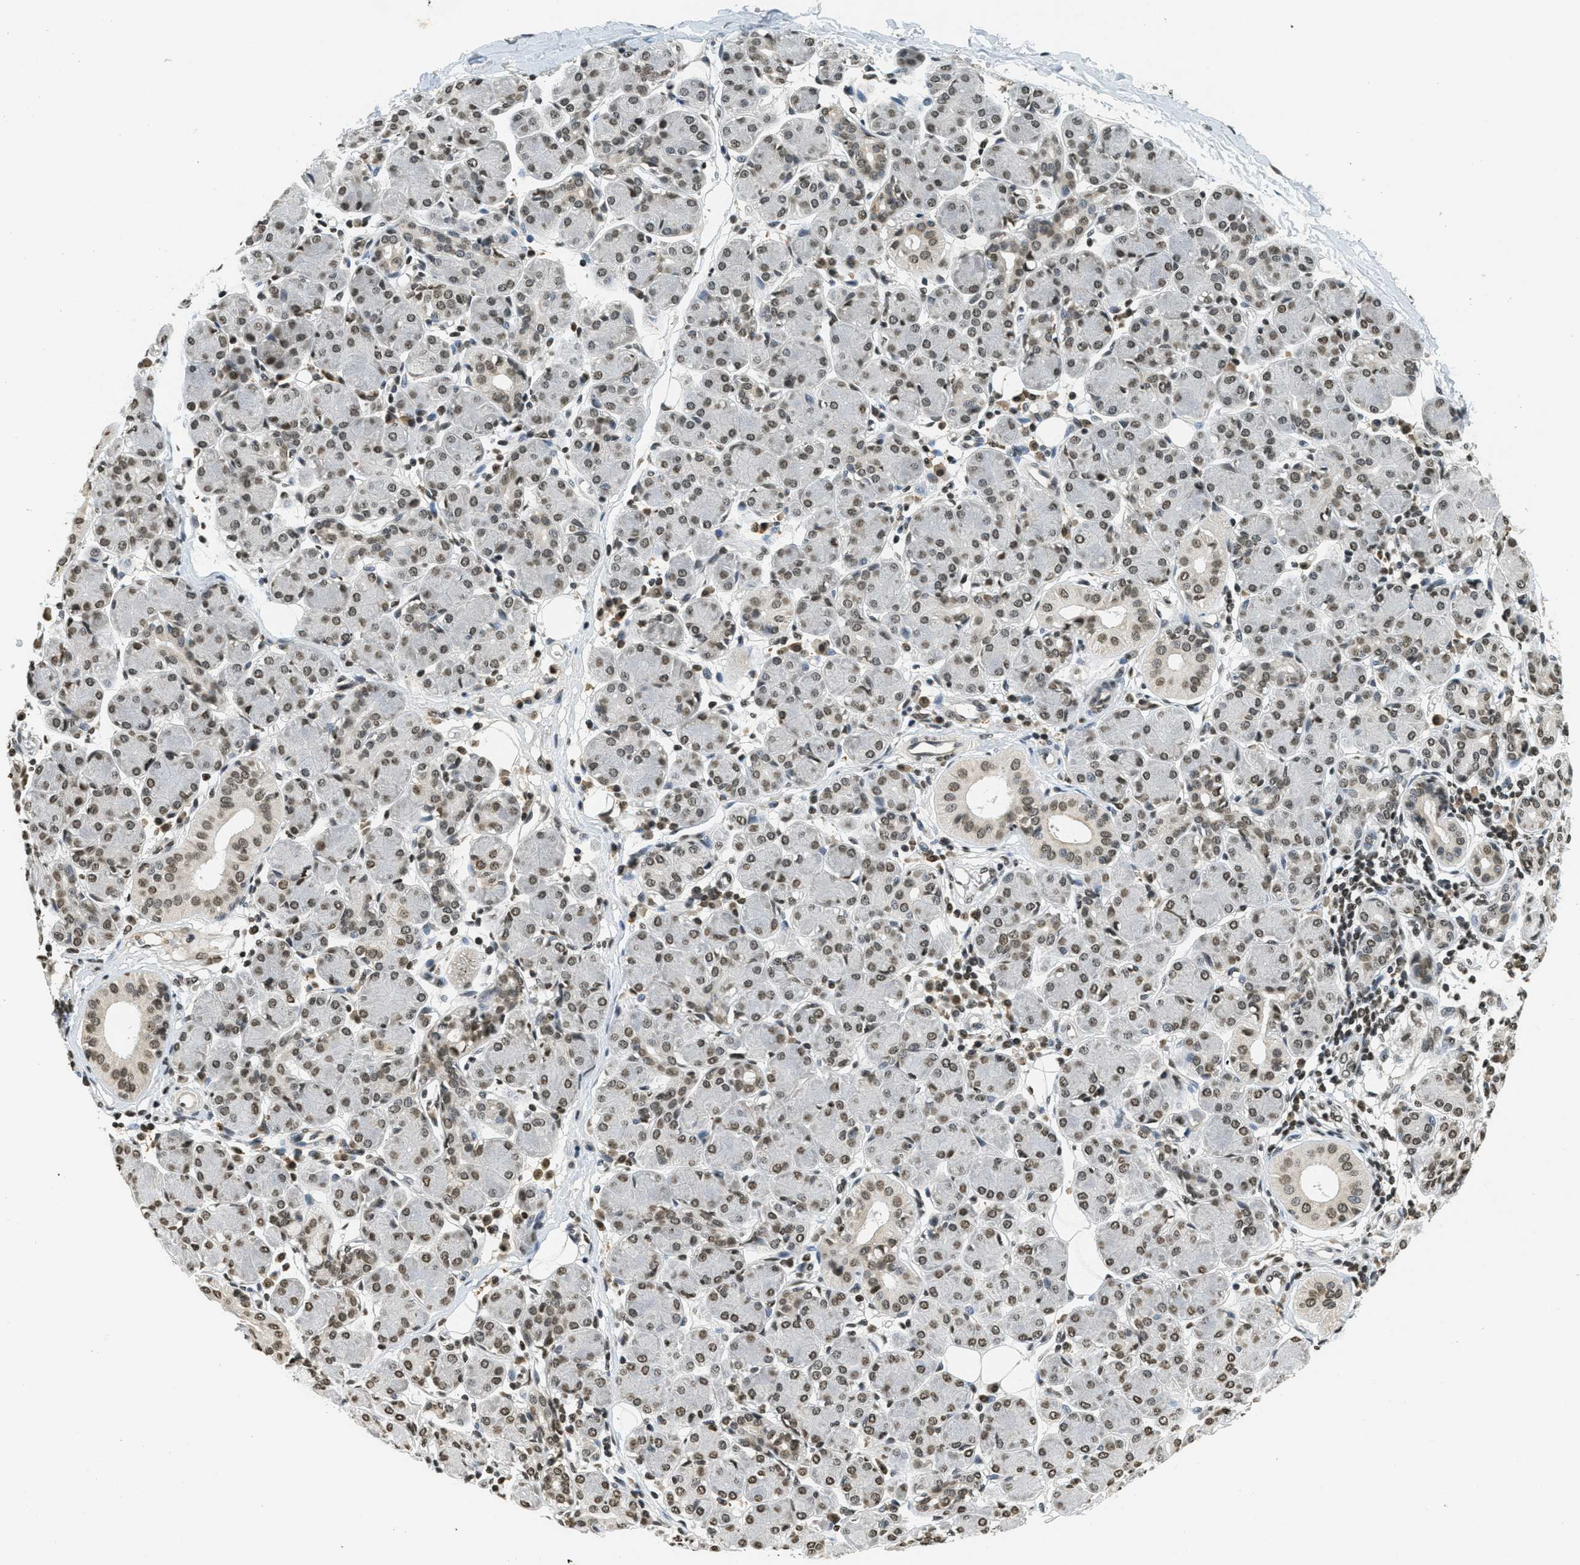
{"staining": {"intensity": "strong", "quantity": ">75%", "location": "nuclear"}, "tissue": "salivary gland", "cell_type": "Glandular cells", "image_type": "normal", "snomed": [{"axis": "morphology", "description": "Normal tissue, NOS"}, {"axis": "morphology", "description": "Inflammation, NOS"}, {"axis": "topography", "description": "Lymph node"}, {"axis": "topography", "description": "Salivary gland"}], "caption": "Immunohistochemistry (IHC) image of normal salivary gland: human salivary gland stained using IHC demonstrates high levels of strong protein expression localized specifically in the nuclear of glandular cells, appearing as a nuclear brown color.", "gene": "LDB2", "patient": {"sex": "male", "age": 3}}